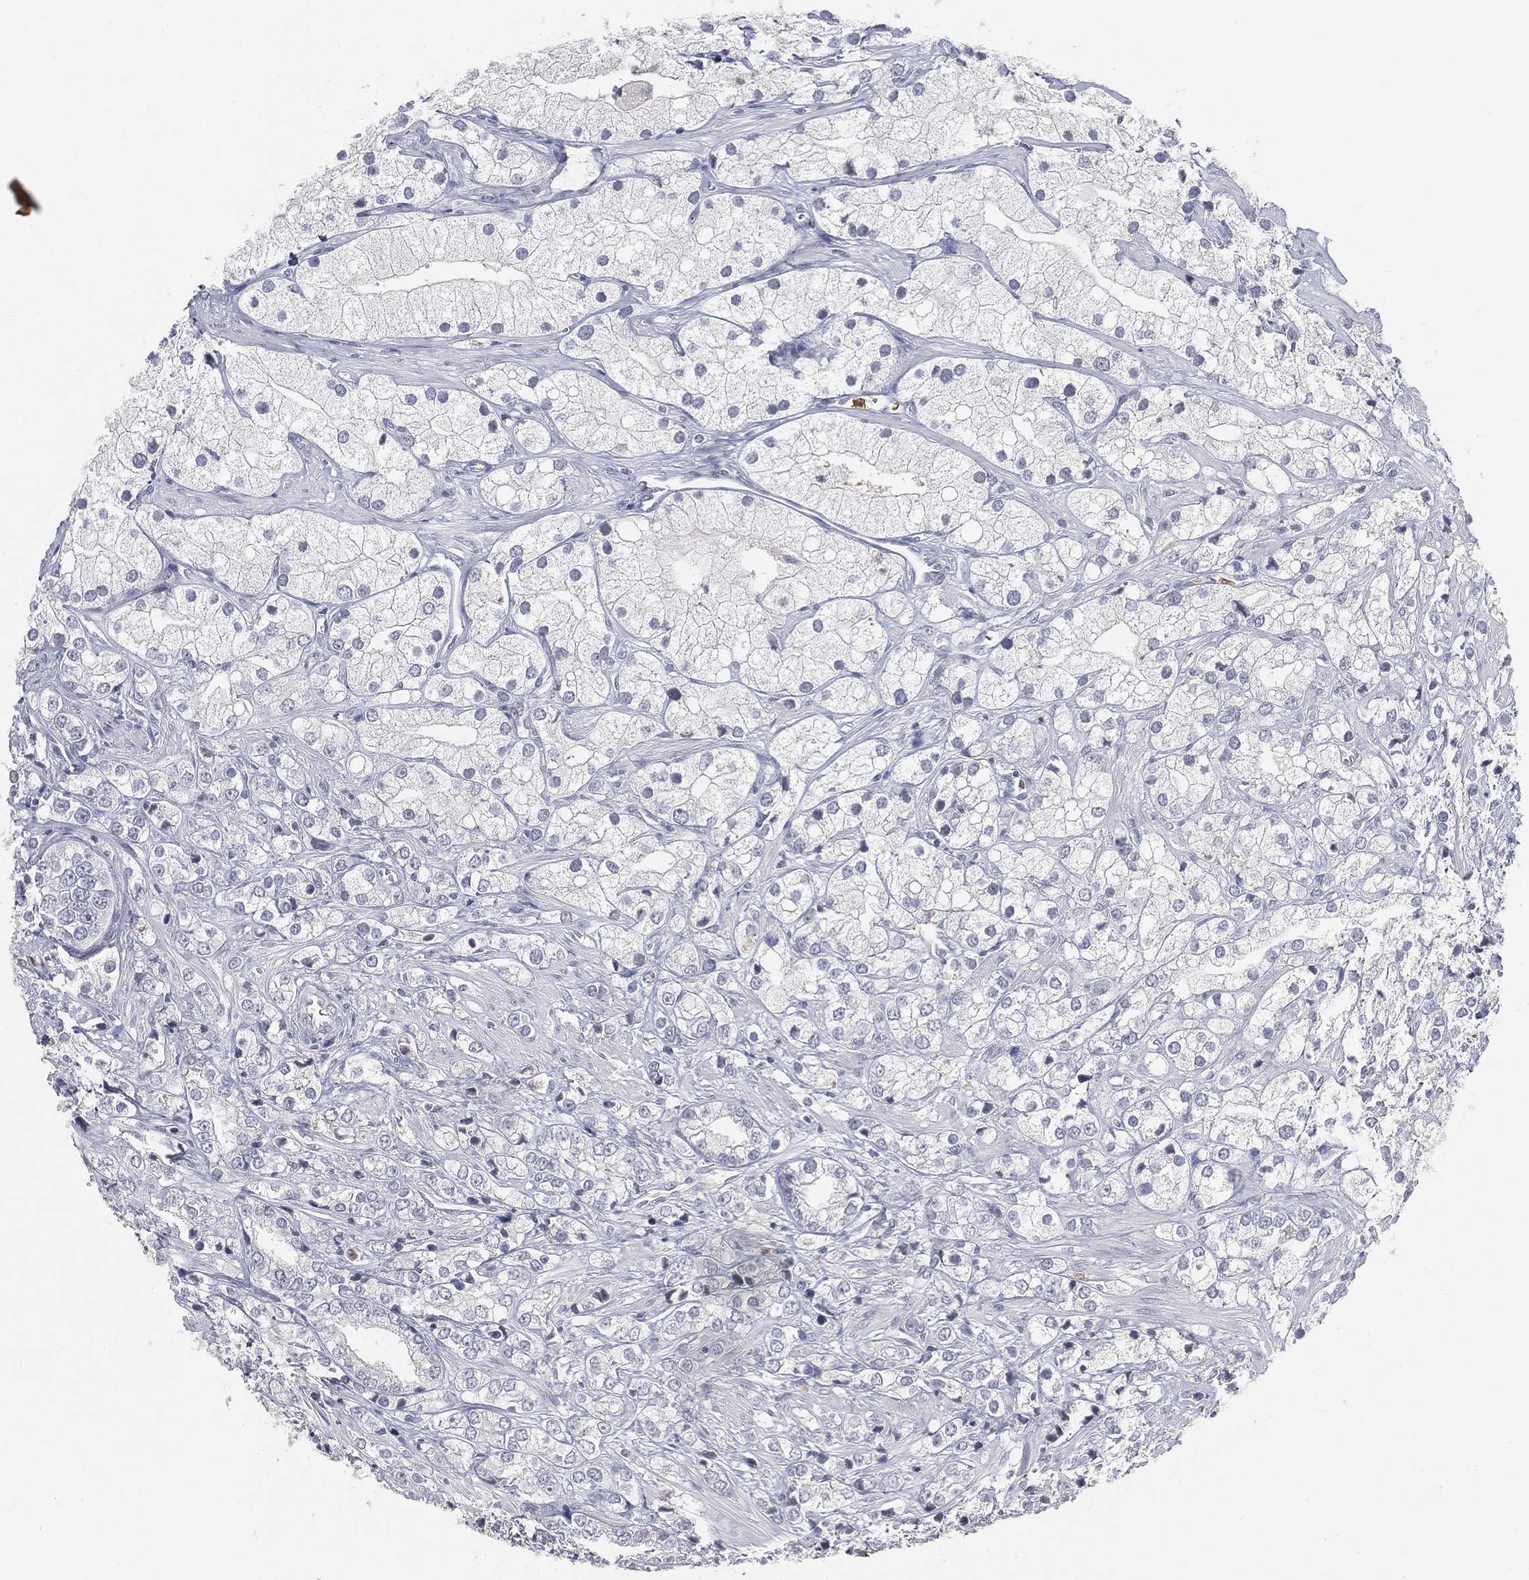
{"staining": {"intensity": "negative", "quantity": "none", "location": "none"}, "tissue": "prostate cancer", "cell_type": "Tumor cells", "image_type": "cancer", "snomed": [{"axis": "morphology", "description": "Adenocarcinoma, NOS"}, {"axis": "topography", "description": "Prostate and seminal vesicle, NOS"}, {"axis": "topography", "description": "Prostate"}], "caption": "IHC micrograph of prostate cancer (adenocarcinoma) stained for a protein (brown), which shows no positivity in tumor cells. (DAB immunohistochemistry visualized using brightfield microscopy, high magnification).", "gene": "ARG1", "patient": {"sex": "male", "age": 79}}